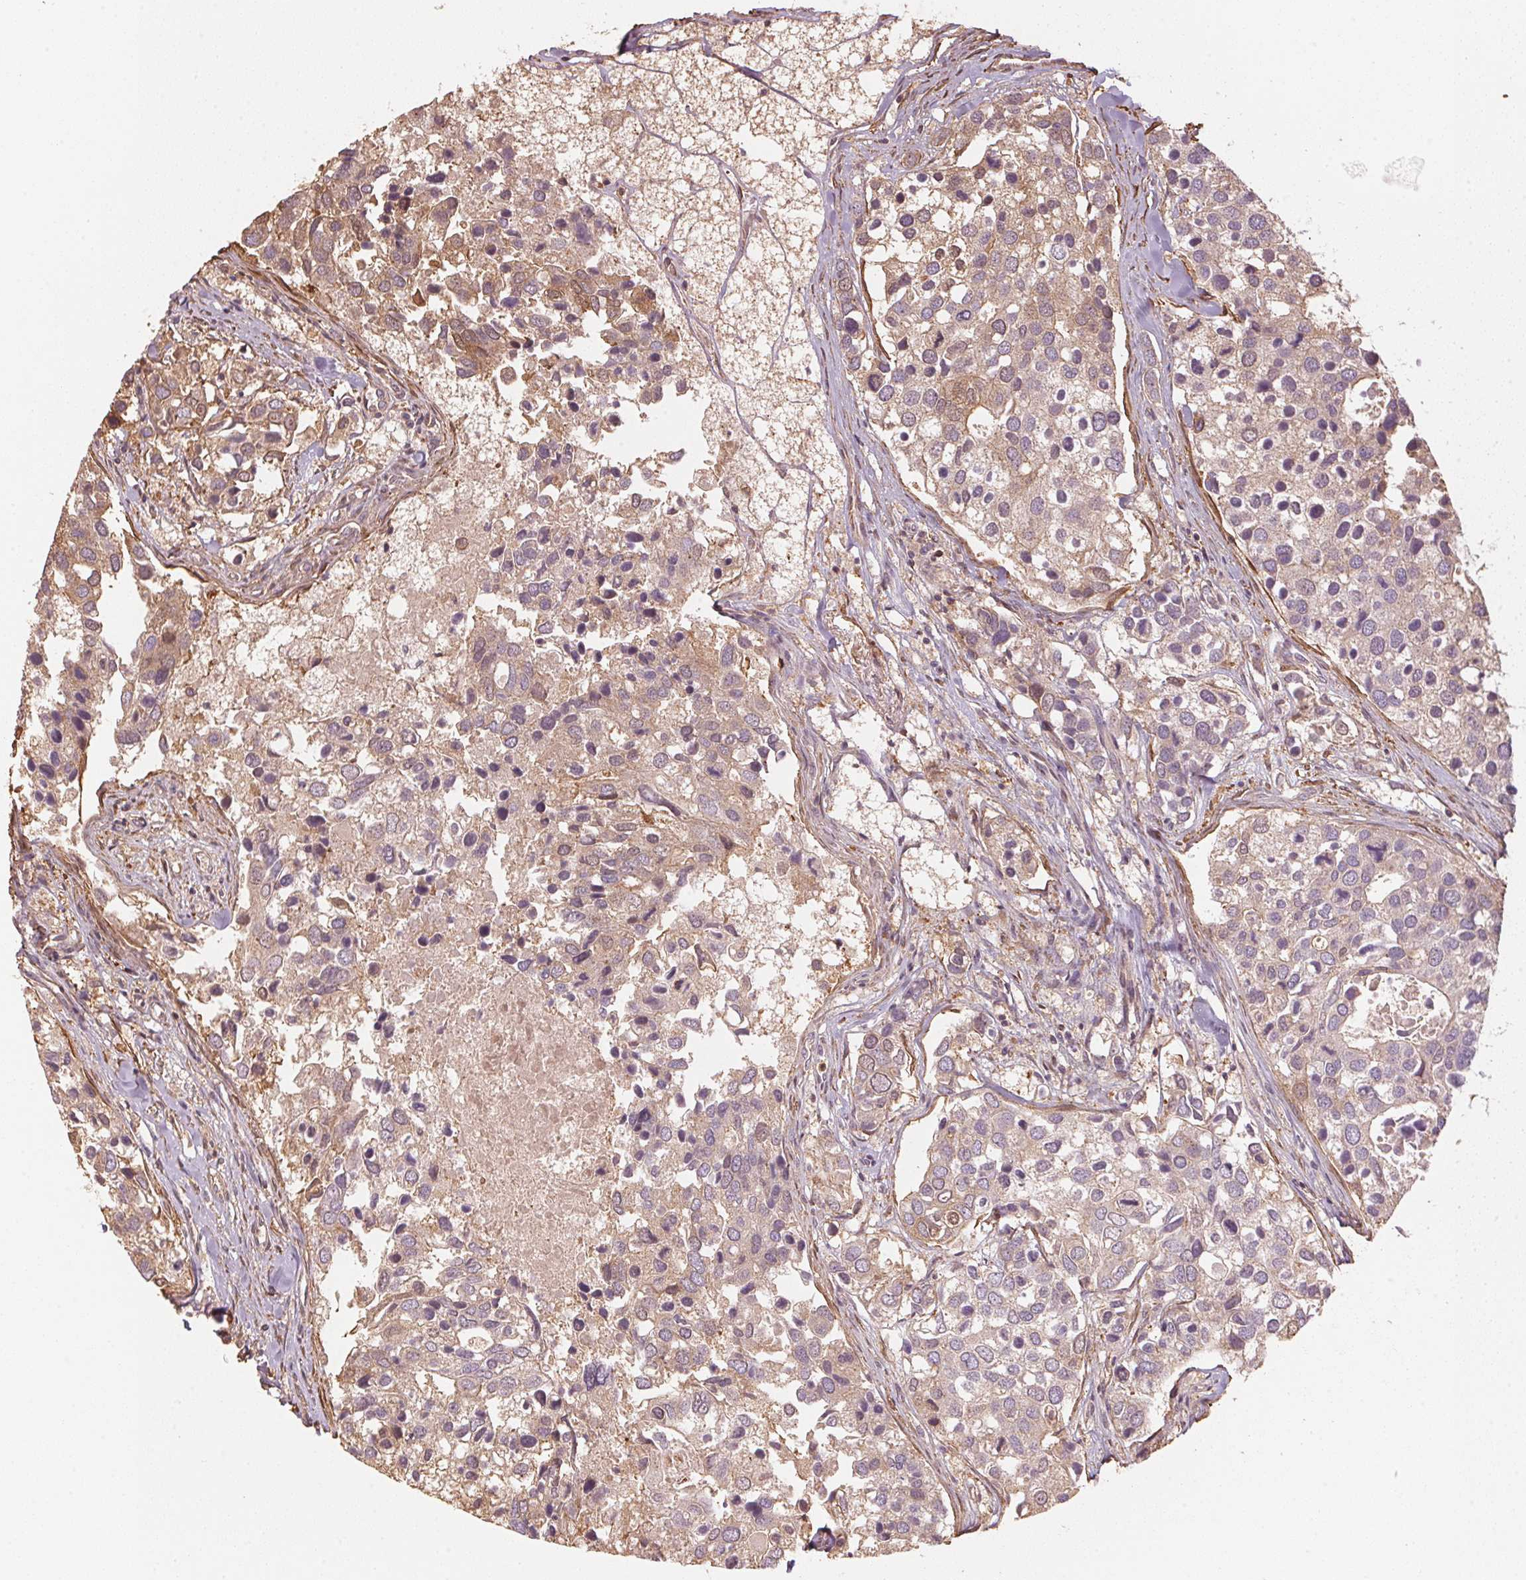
{"staining": {"intensity": "moderate", "quantity": ">75%", "location": "cytoplasmic/membranous"}, "tissue": "breast cancer", "cell_type": "Tumor cells", "image_type": "cancer", "snomed": [{"axis": "morphology", "description": "Duct carcinoma"}, {"axis": "topography", "description": "Breast"}], "caption": "Brown immunohistochemical staining in breast invasive ductal carcinoma displays moderate cytoplasmic/membranous positivity in approximately >75% of tumor cells.", "gene": "QDPR", "patient": {"sex": "female", "age": 83}}